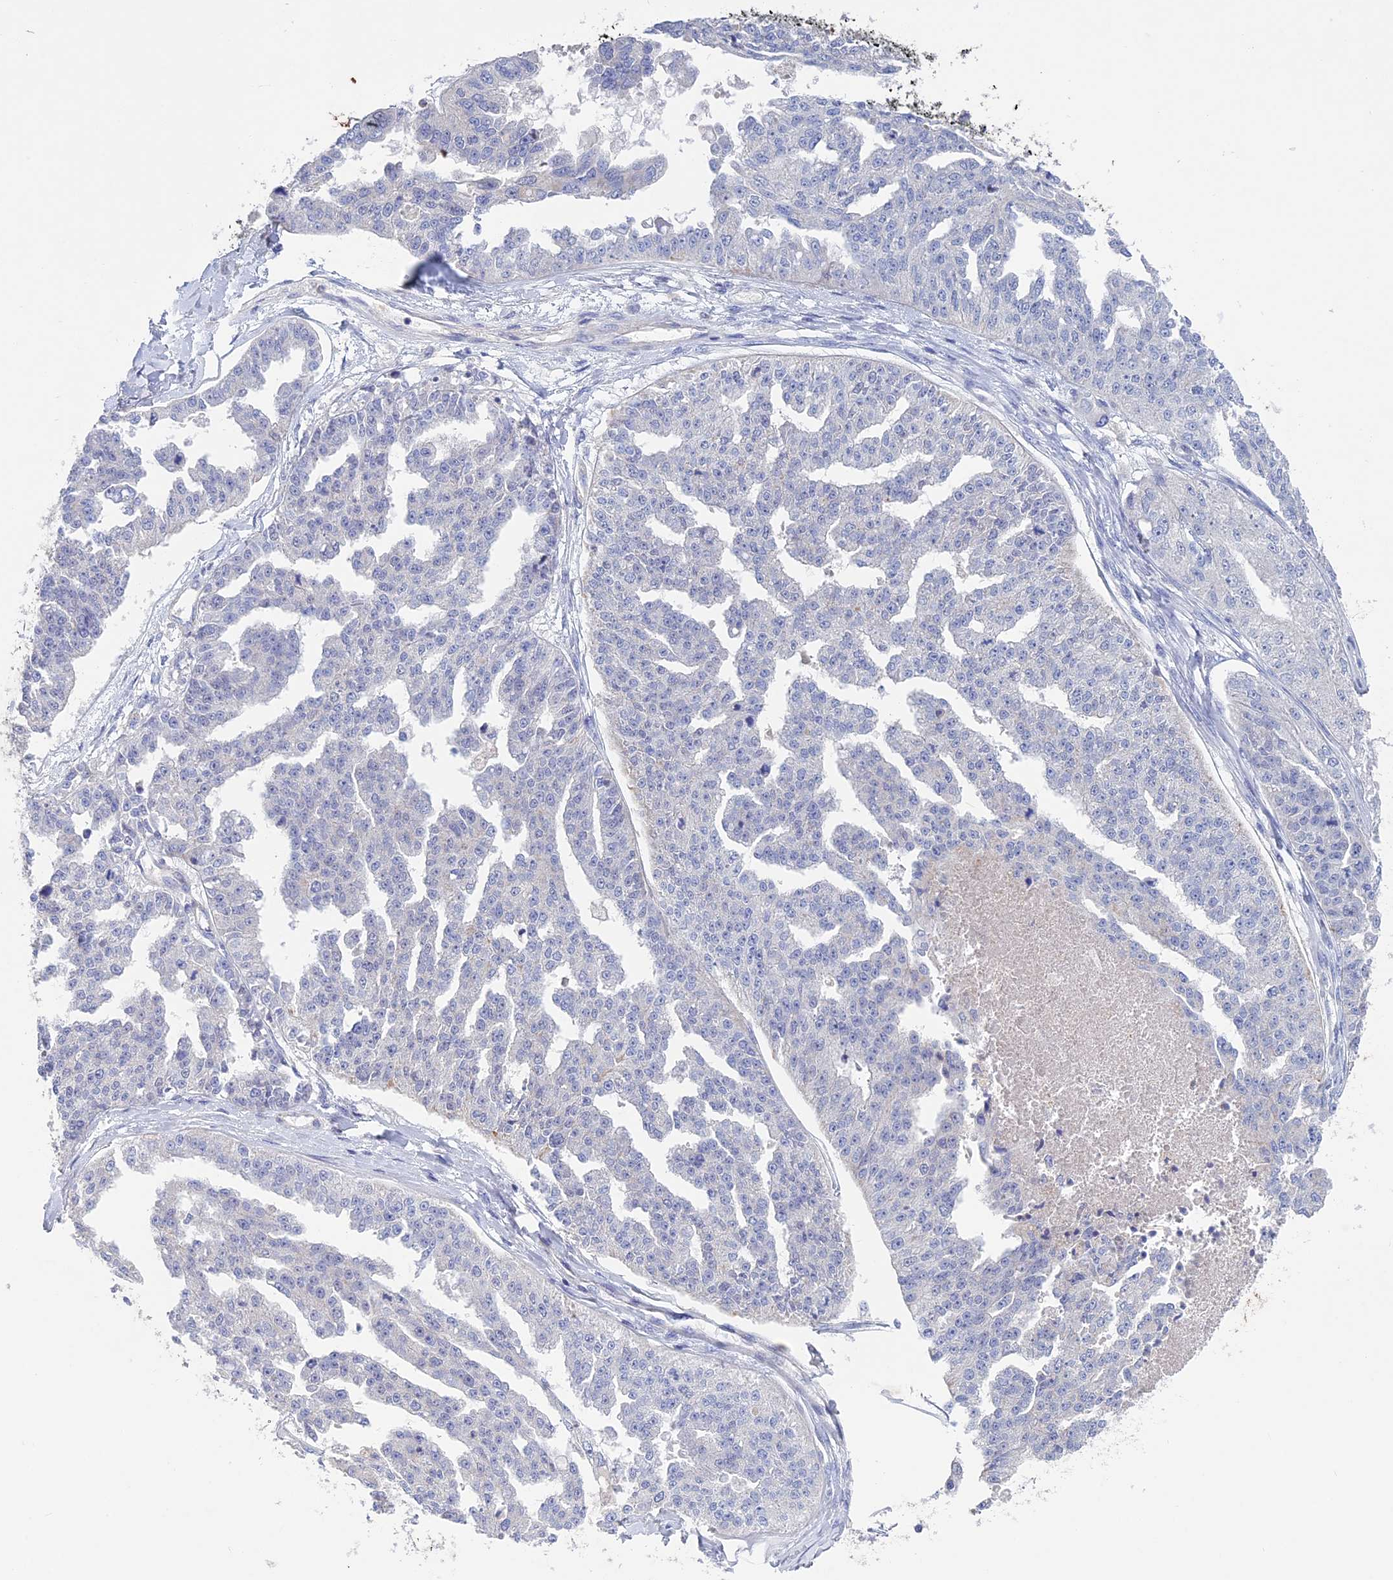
{"staining": {"intensity": "negative", "quantity": "none", "location": "none"}, "tissue": "ovarian cancer", "cell_type": "Tumor cells", "image_type": "cancer", "snomed": [{"axis": "morphology", "description": "Cystadenocarcinoma, serous, NOS"}, {"axis": "topography", "description": "Ovary"}], "caption": "Micrograph shows no protein positivity in tumor cells of ovarian cancer (serous cystadenocarcinoma) tissue.", "gene": "SLC2A6", "patient": {"sex": "female", "age": 58}}